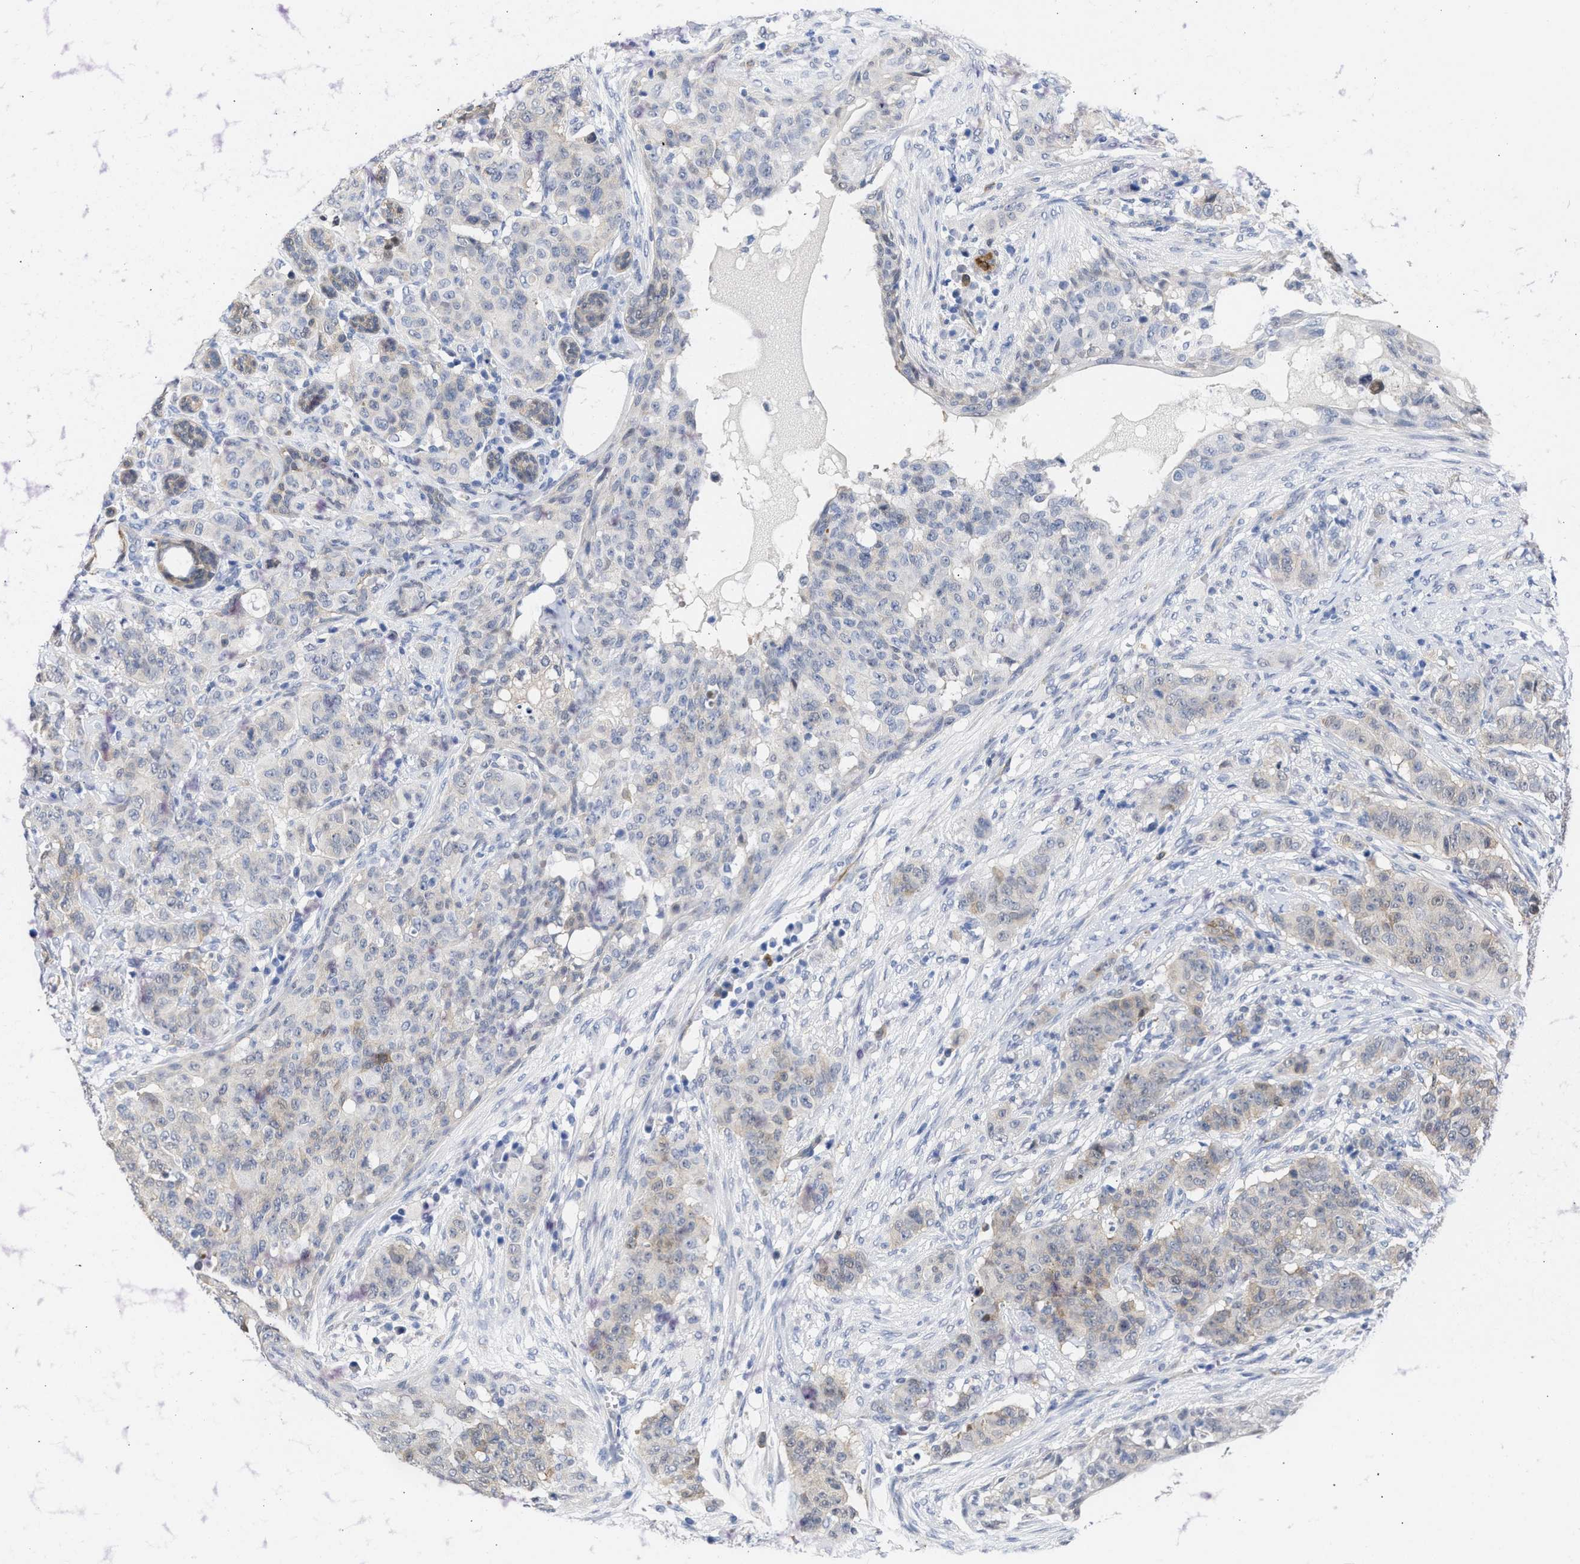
{"staining": {"intensity": "weak", "quantity": "<25%", "location": "cytoplasmic/membranous"}, "tissue": "breast cancer", "cell_type": "Tumor cells", "image_type": "cancer", "snomed": [{"axis": "morphology", "description": "Normal tissue, NOS"}, {"axis": "morphology", "description": "Duct carcinoma"}, {"axis": "topography", "description": "Breast"}], "caption": "Breast cancer (intraductal carcinoma) was stained to show a protein in brown. There is no significant positivity in tumor cells. (Brightfield microscopy of DAB (3,3'-diaminobenzidine) immunohistochemistry (IHC) at high magnification).", "gene": "THRA", "patient": {"sex": "female", "age": 40}}